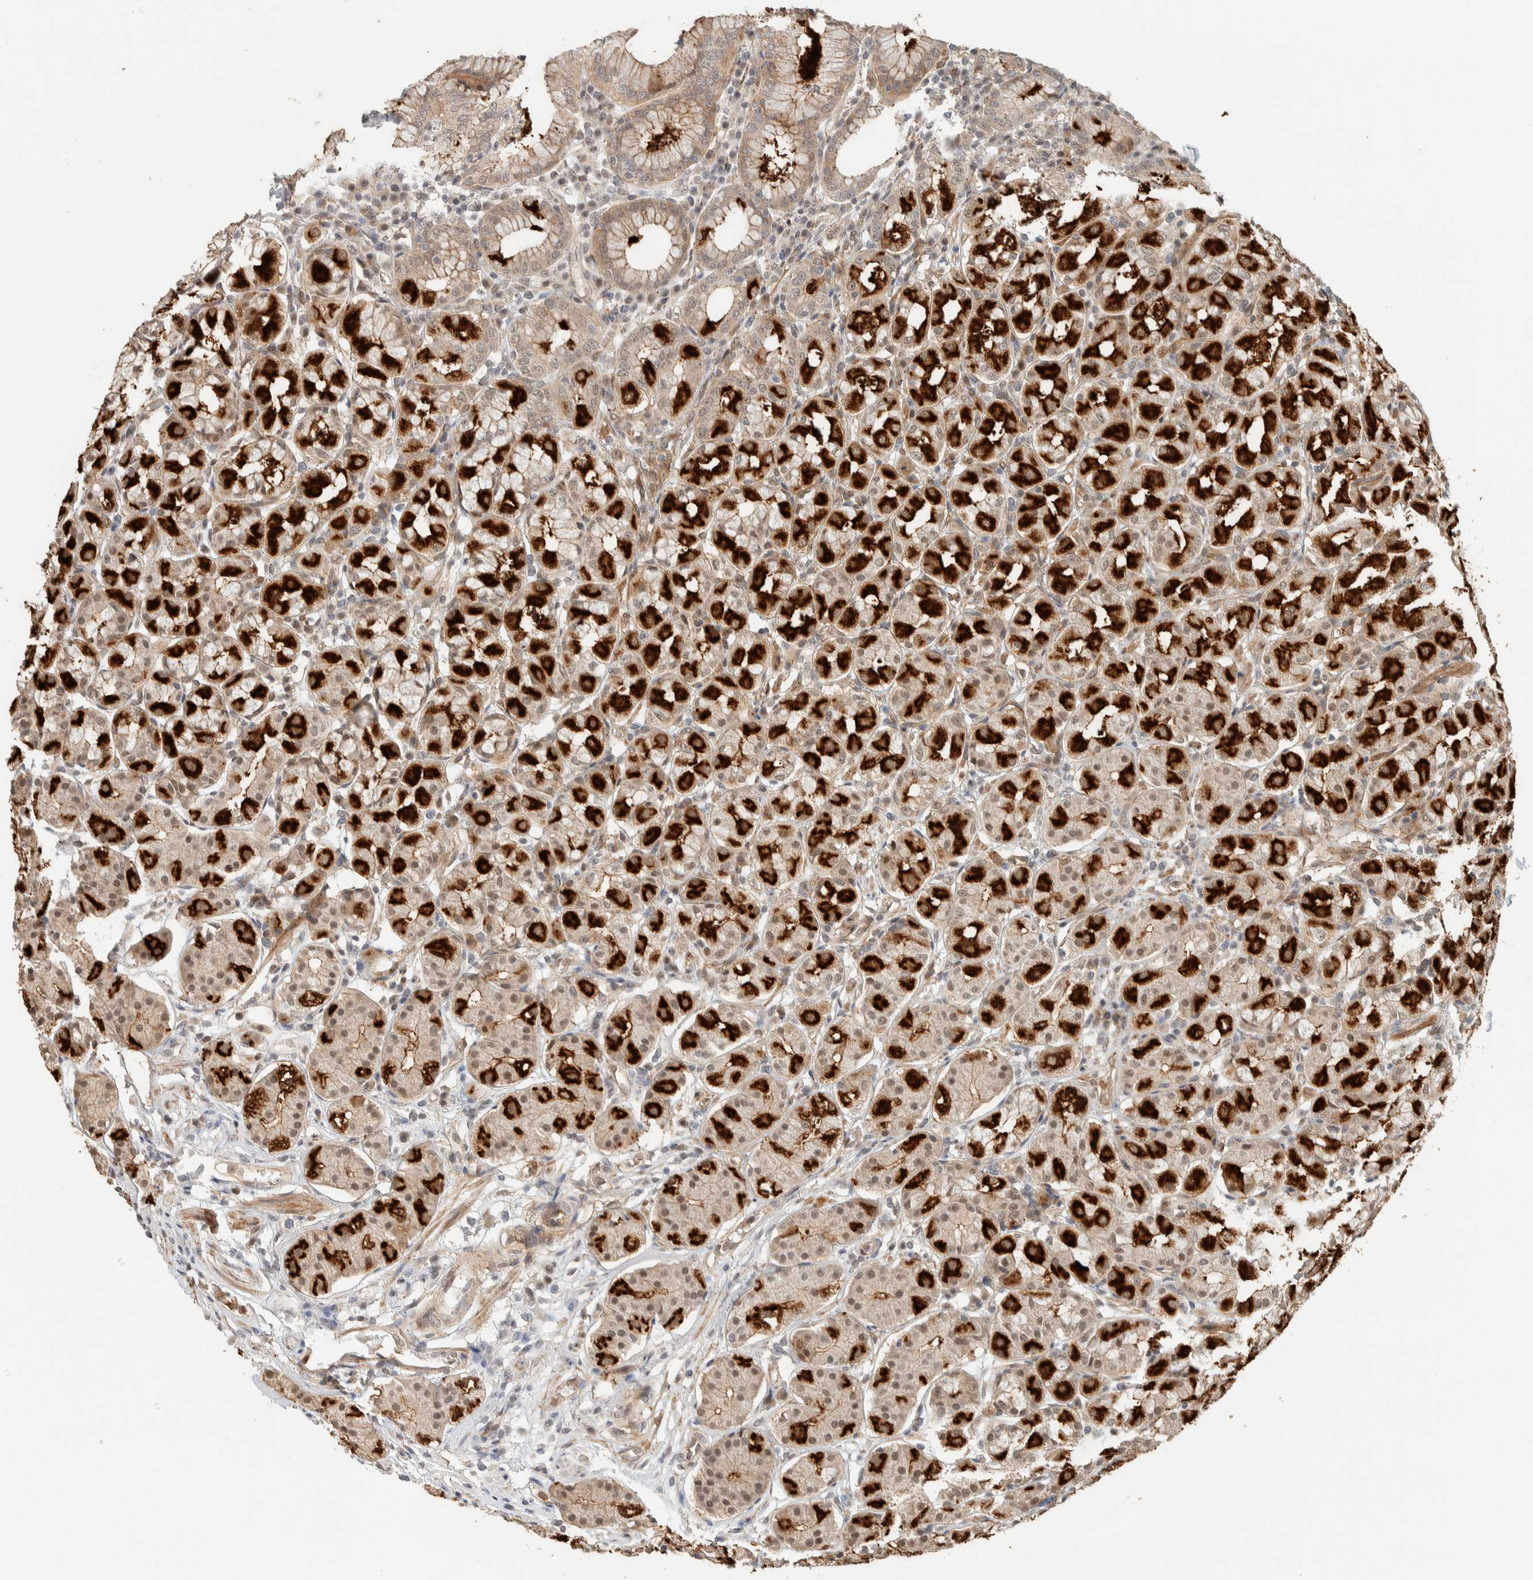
{"staining": {"intensity": "strong", "quantity": "25%-75%", "location": "cytoplasmic/membranous,nuclear"}, "tissue": "stomach", "cell_type": "Glandular cells", "image_type": "normal", "snomed": [{"axis": "morphology", "description": "Normal tissue, NOS"}, {"axis": "topography", "description": "Stomach"}, {"axis": "topography", "description": "Stomach, lower"}], "caption": "Human stomach stained for a protein (brown) reveals strong cytoplasmic/membranous,nuclear positive staining in approximately 25%-75% of glandular cells.", "gene": "ZBTB2", "patient": {"sex": "female", "age": 56}}